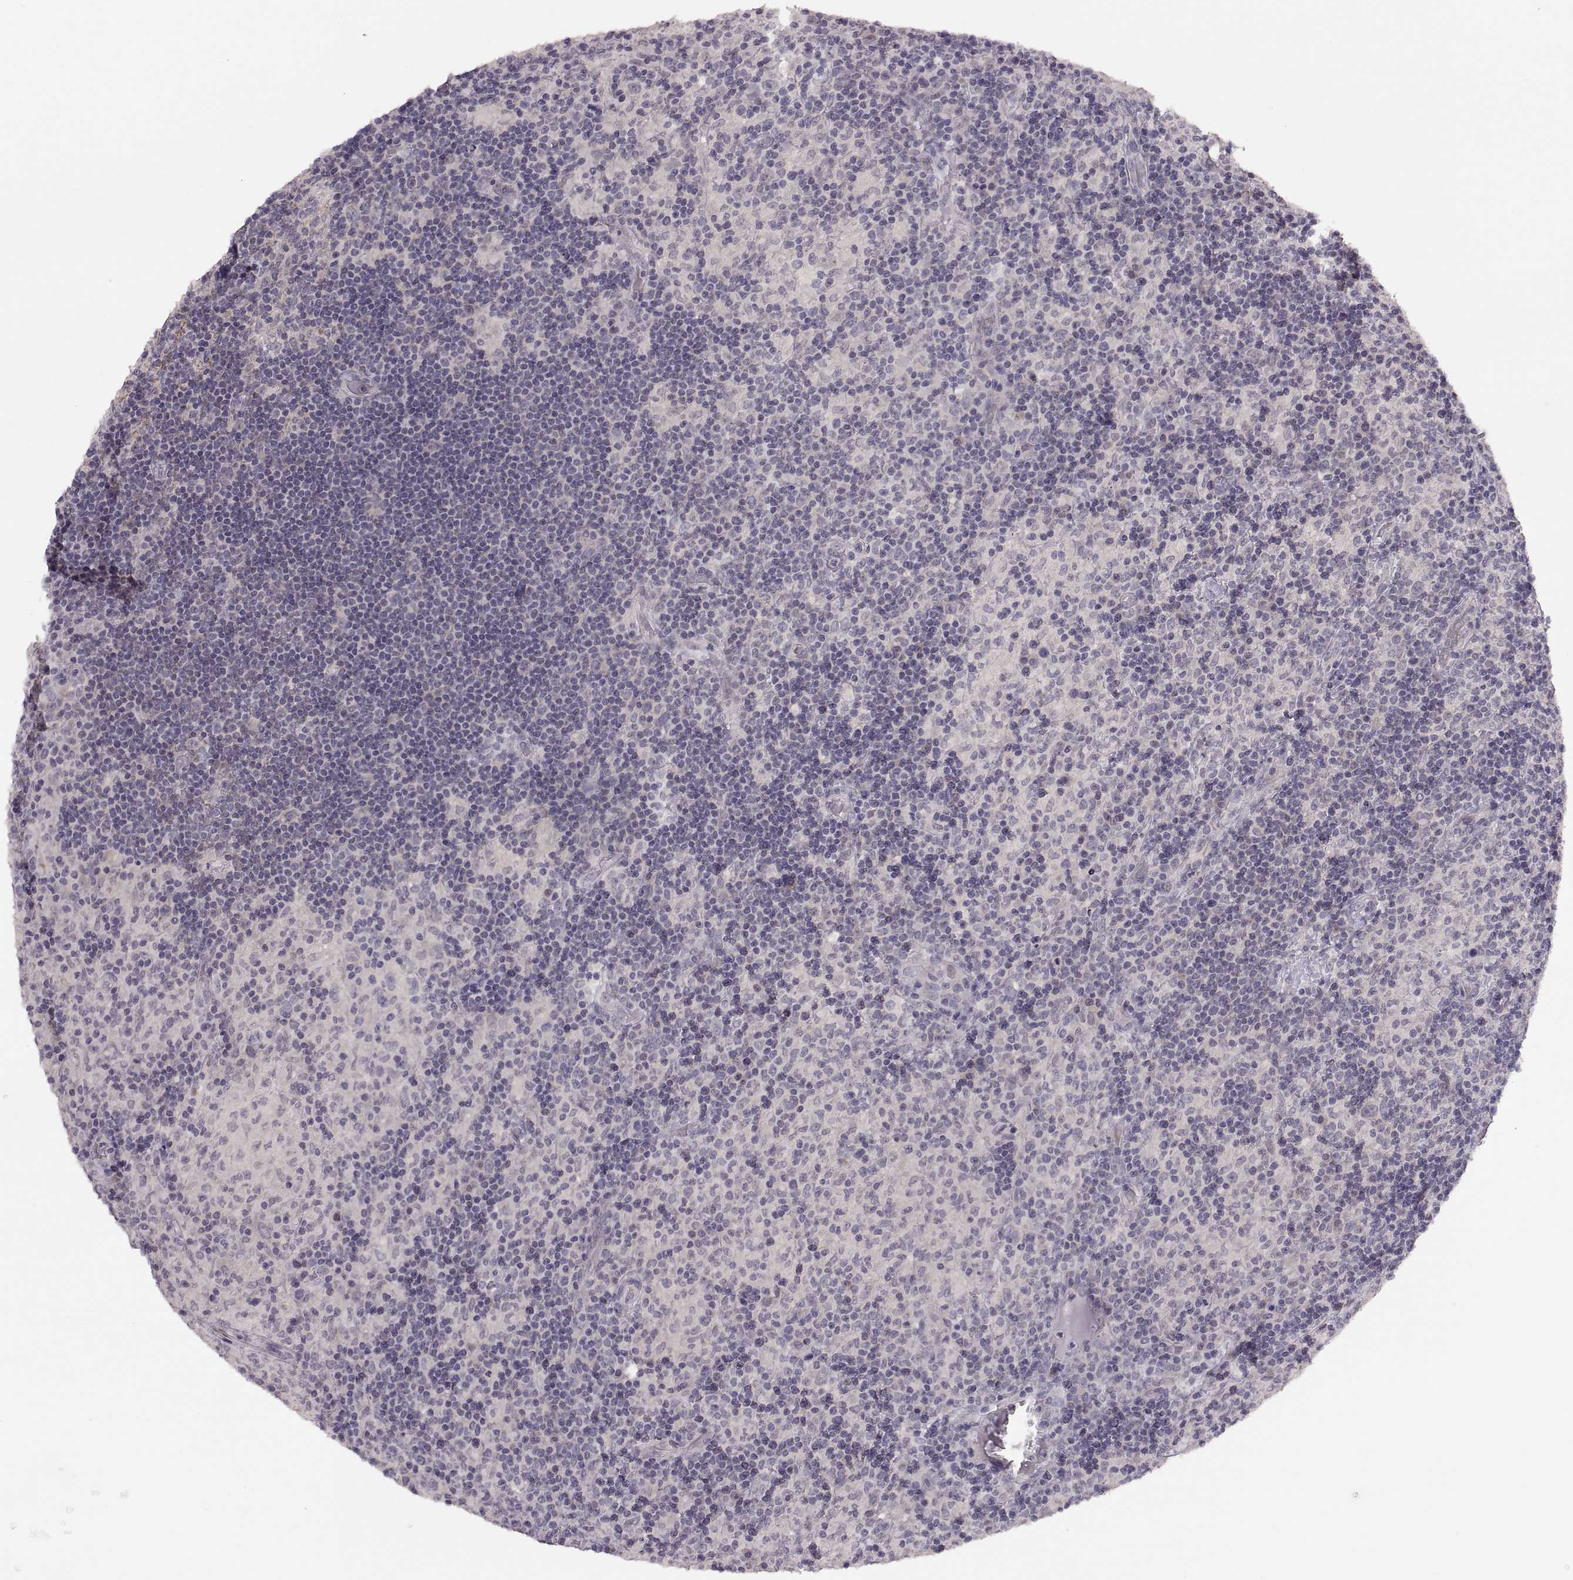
{"staining": {"intensity": "negative", "quantity": "none", "location": "none"}, "tissue": "lymphoma", "cell_type": "Tumor cells", "image_type": "cancer", "snomed": [{"axis": "morphology", "description": "Hodgkin's disease, NOS"}, {"axis": "topography", "description": "Lymph node"}], "caption": "Immunohistochemistry micrograph of Hodgkin's disease stained for a protein (brown), which shows no expression in tumor cells.", "gene": "CDH2", "patient": {"sex": "male", "age": 70}}